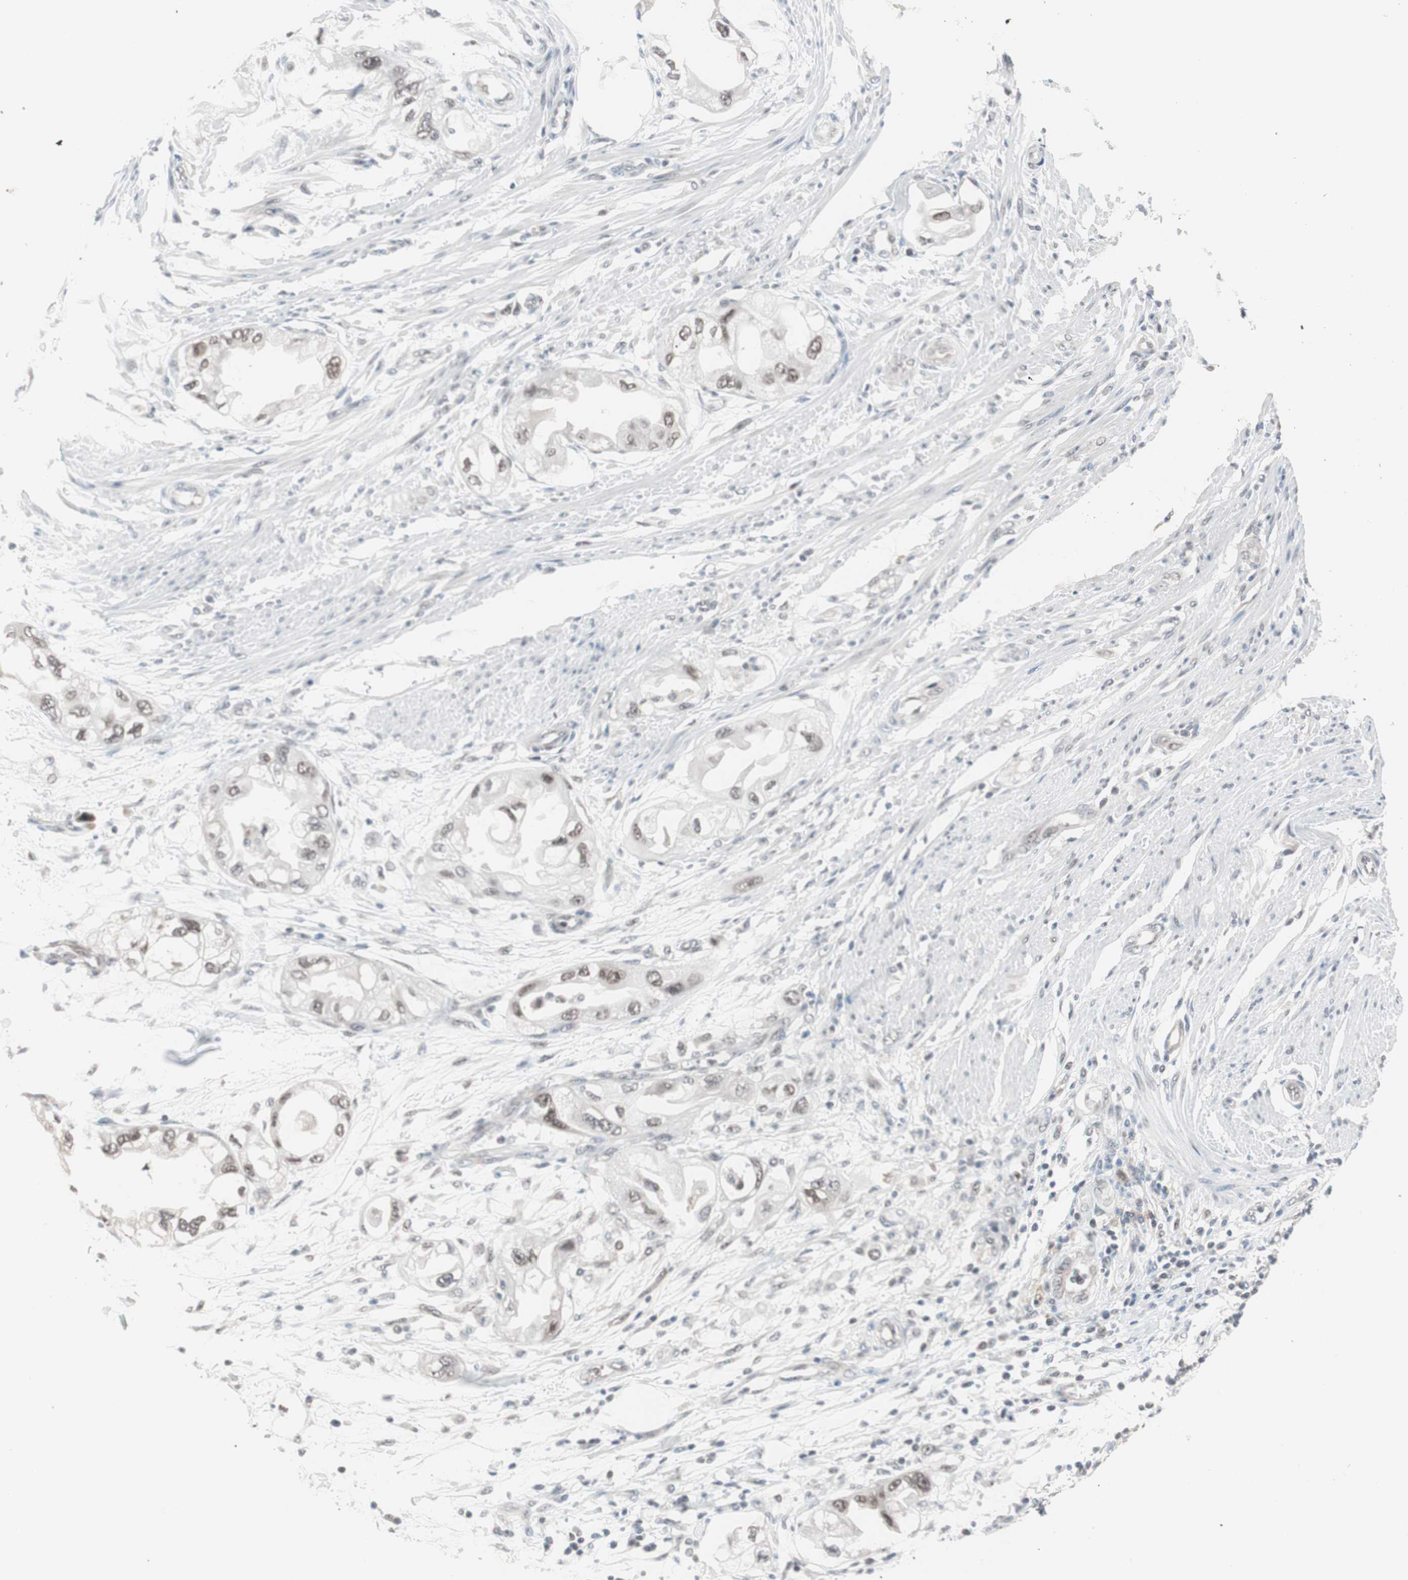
{"staining": {"intensity": "weak", "quantity": "25%-75%", "location": "nuclear"}, "tissue": "endometrial cancer", "cell_type": "Tumor cells", "image_type": "cancer", "snomed": [{"axis": "morphology", "description": "Adenocarcinoma, NOS"}, {"axis": "topography", "description": "Endometrium"}], "caption": "Immunohistochemical staining of endometrial cancer (adenocarcinoma) shows weak nuclear protein staining in about 25%-75% of tumor cells.", "gene": "LIG3", "patient": {"sex": "female", "age": 67}}